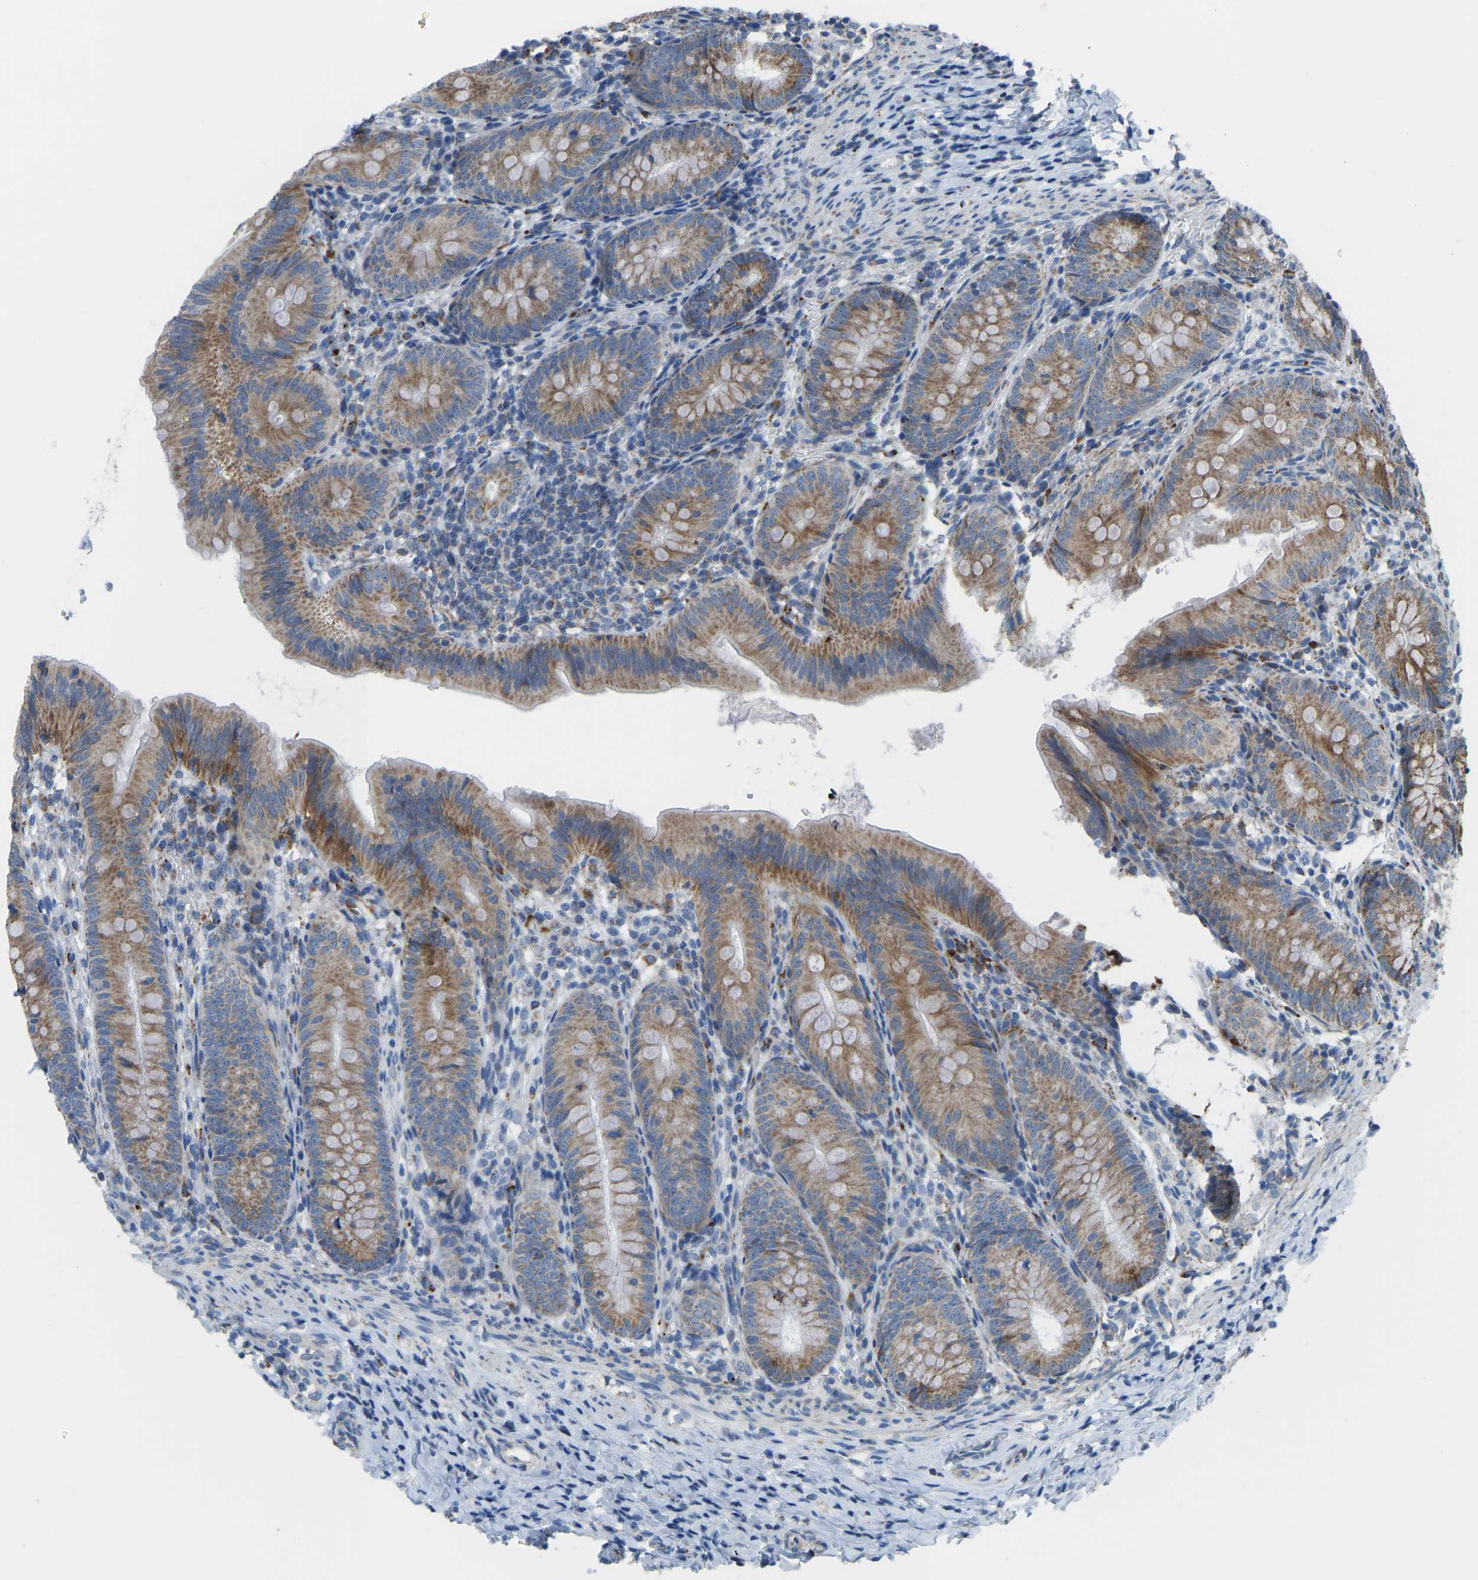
{"staining": {"intensity": "moderate", "quantity": ">75%", "location": "cytoplasmic/membranous"}, "tissue": "appendix", "cell_type": "Glandular cells", "image_type": "normal", "snomed": [{"axis": "morphology", "description": "Normal tissue, NOS"}, {"axis": "topography", "description": "Appendix"}], "caption": "Appendix stained for a protein demonstrates moderate cytoplasmic/membranous positivity in glandular cells.", "gene": "SMIM20", "patient": {"sex": "male", "age": 1}}